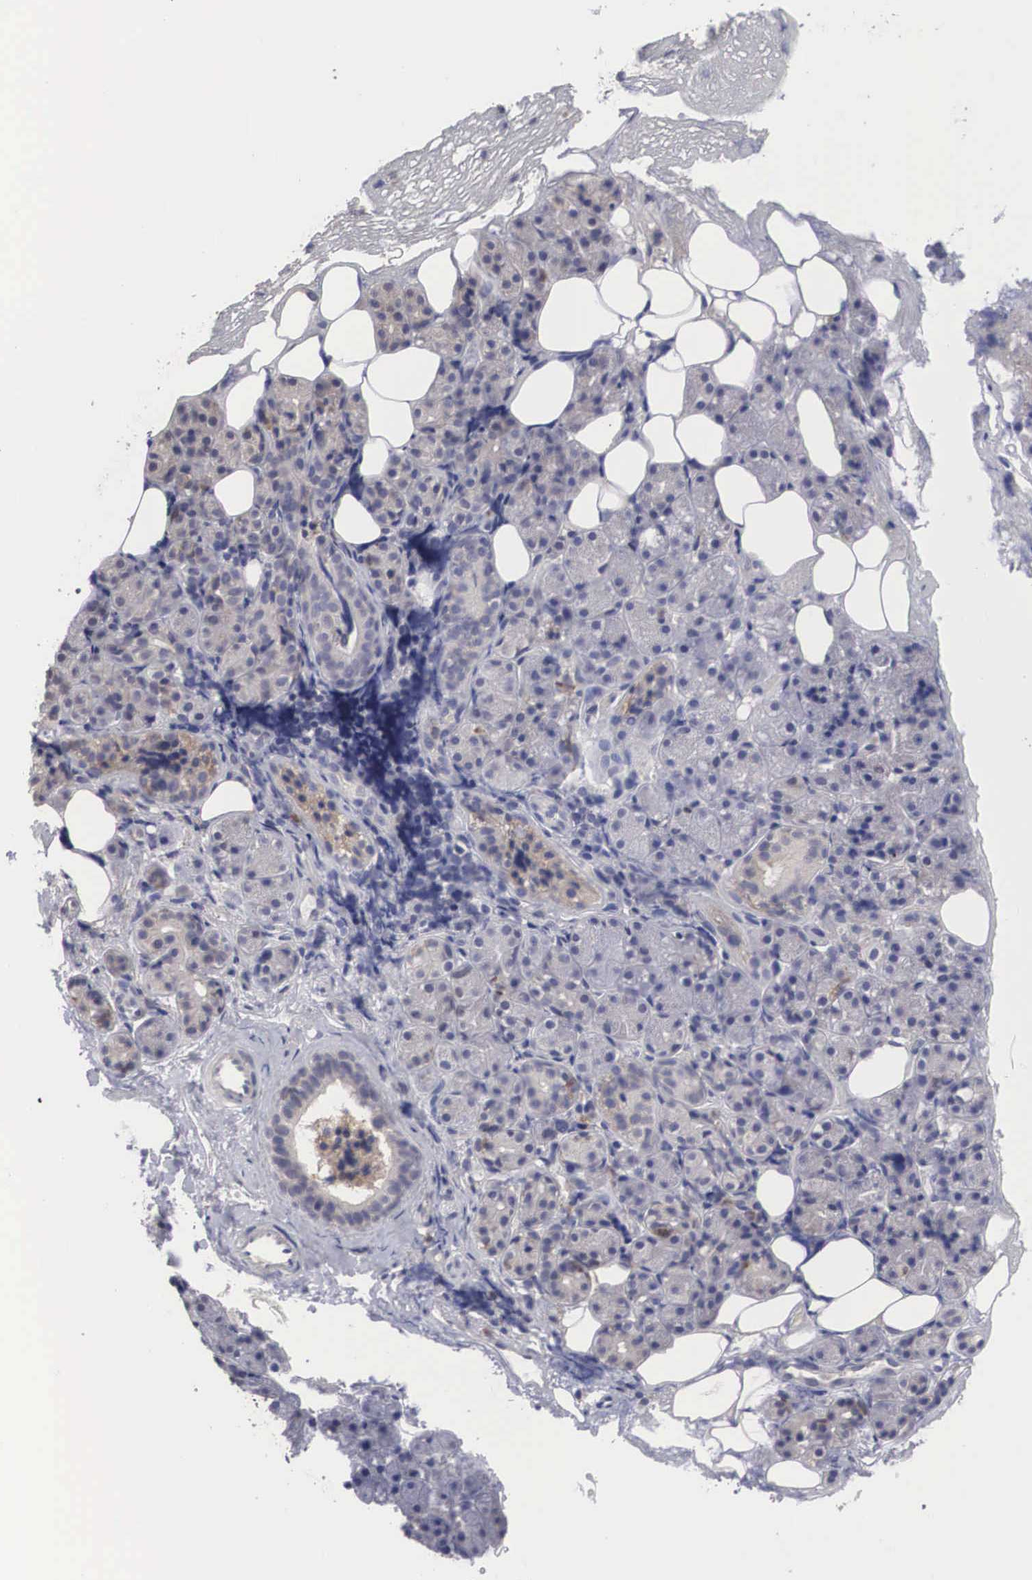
{"staining": {"intensity": "weak", "quantity": "<25%", "location": "cytoplasmic/membranous"}, "tissue": "salivary gland", "cell_type": "Glandular cells", "image_type": "normal", "snomed": [{"axis": "morphology", "description": "Normal tissue, NOS"}, {"axis": "topography", "description": "Salivary gland"}], "caption": "Glandular cells are negative for brown protein staining in normal salivary gland. (IHC, brightfield microscopy, high magnification).", "gene": "HMOX1", "patient": {"sex": "female", "age": 55}}